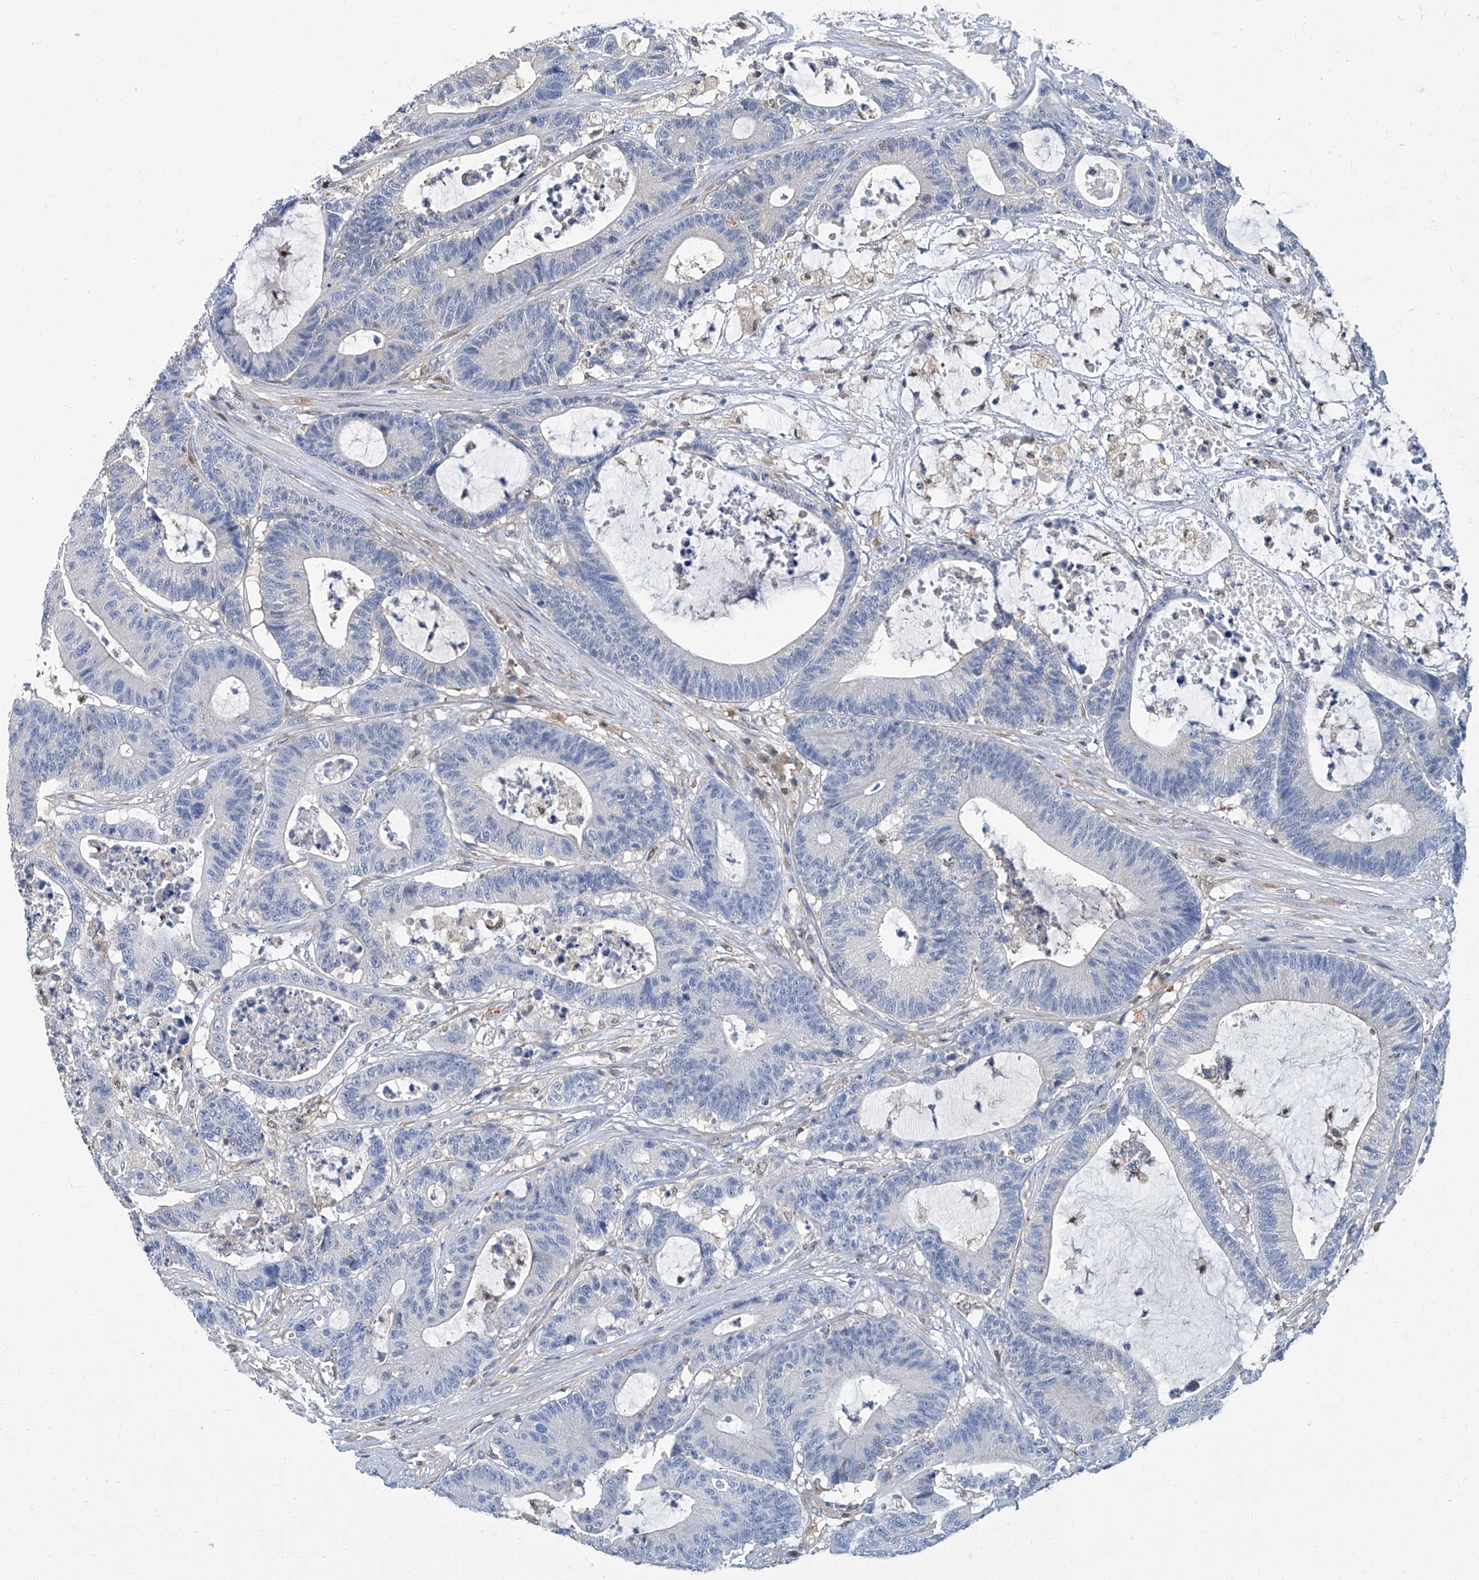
{"staining": {"intensity": "negative", "quantity": "none", "location": "none"}, "tissue": "colorectal cancer", "cell_type": "Tumor cells", "image_type": "cancer", "snomed": [{"axis": "morphology", "description": "Adenocarcinoma, NOS"}, {"axis": "topography", "description": "Colon"}], "caption": "Histopathology image shows no protein staining in tumor cells of colorectal adenocarcinoma tissue.", "gene": "PSMB10", "patient": {"sex": "female", "age": 84}}